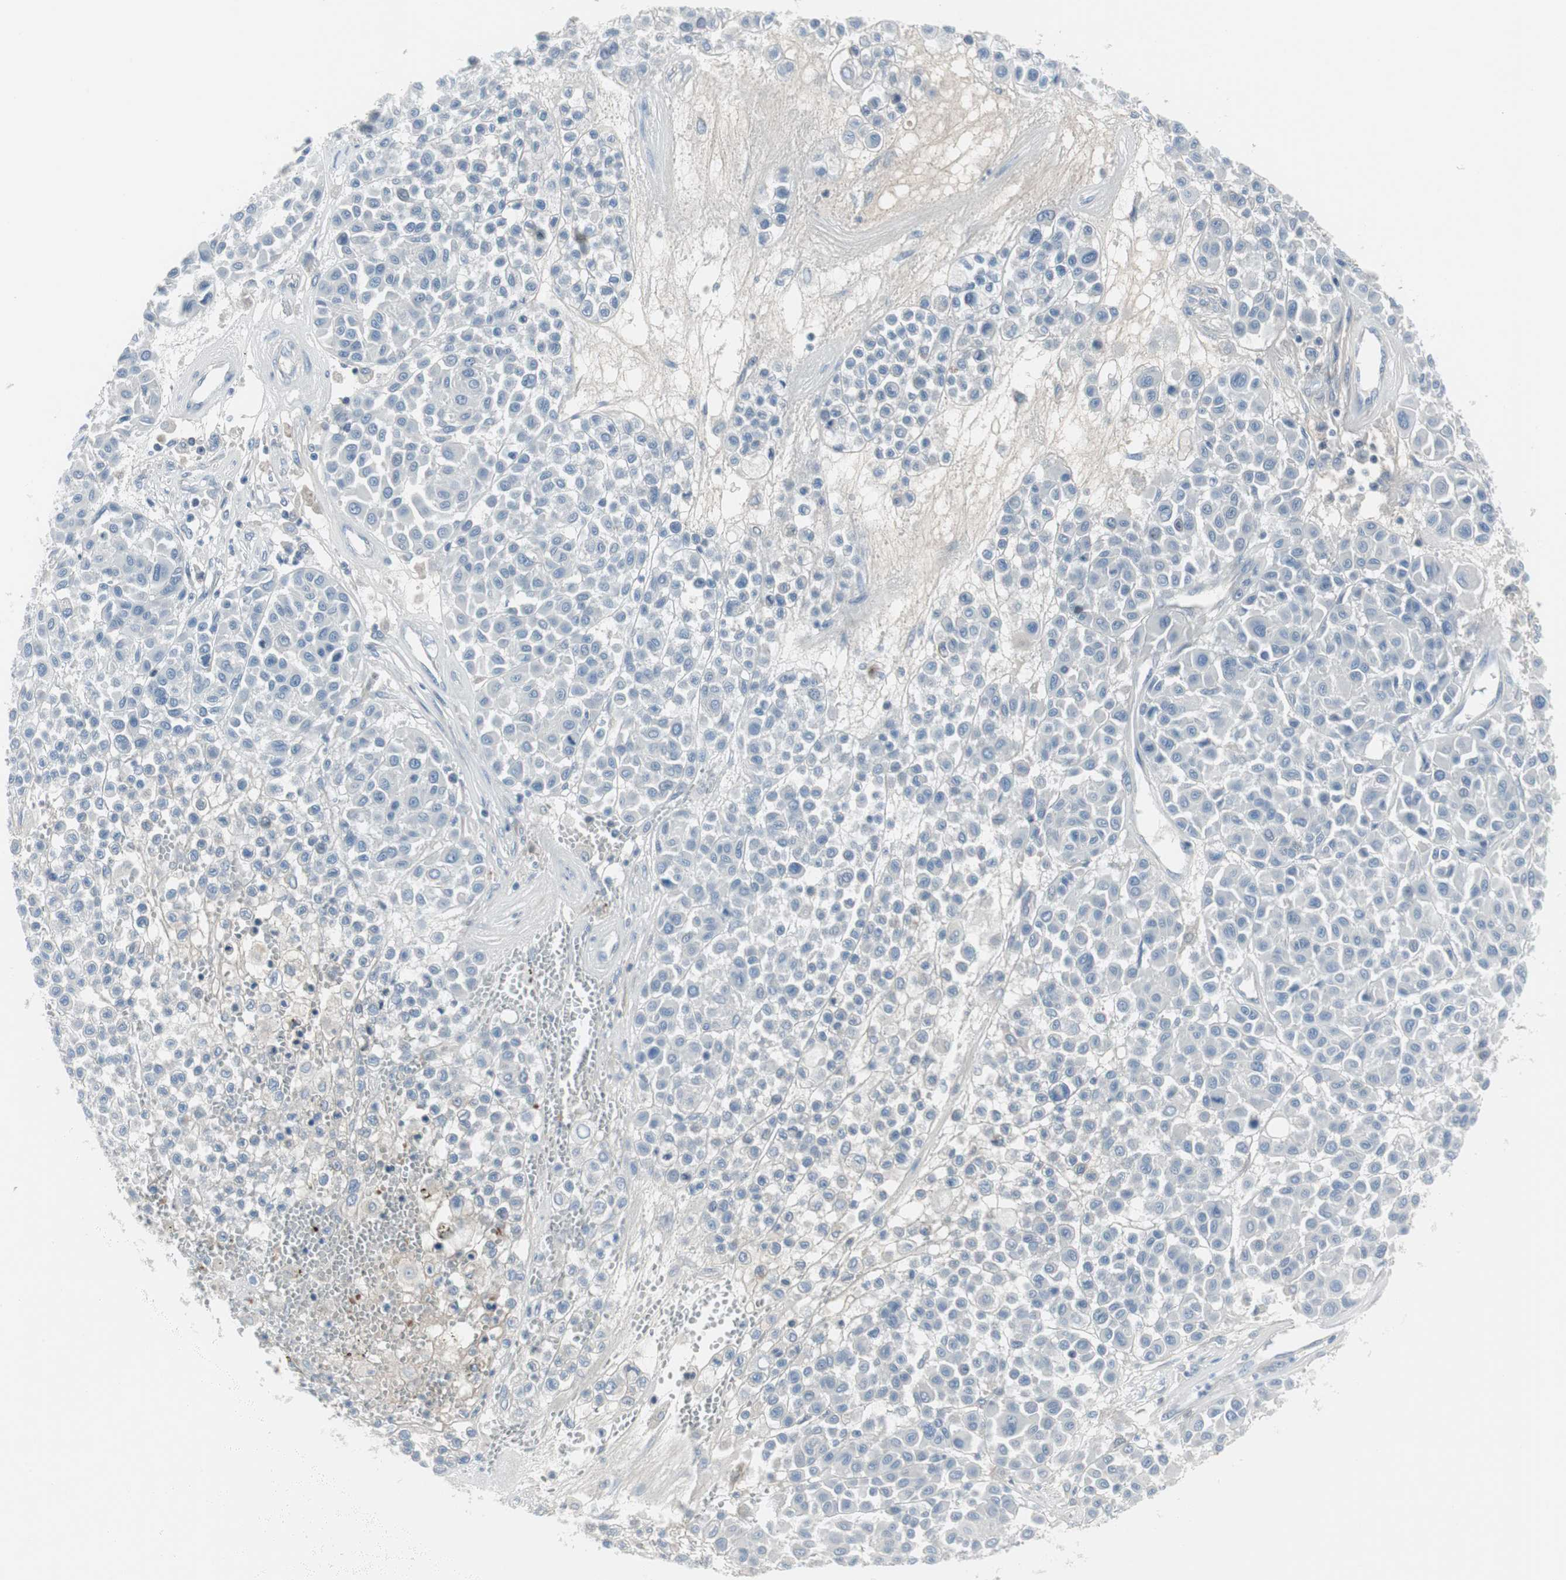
{"staining": {"intensity": "negative", "quantity": "none", "location": "none"}, "tissue": "melanoma", "cell_type": "Tumor cells", "image_type": "cancer", "snomed": [{"axis": "morphology", "description": "Malignant melanoma, Metastatic site"}, {"axis": "topography", "description": "Soft tissue"}], "caption": "Human melanoma stained for a protein using IHC shows no positivity in tumor cells.", "gene": "PIGR", "patient": {"sex": "male", "age": 41}}